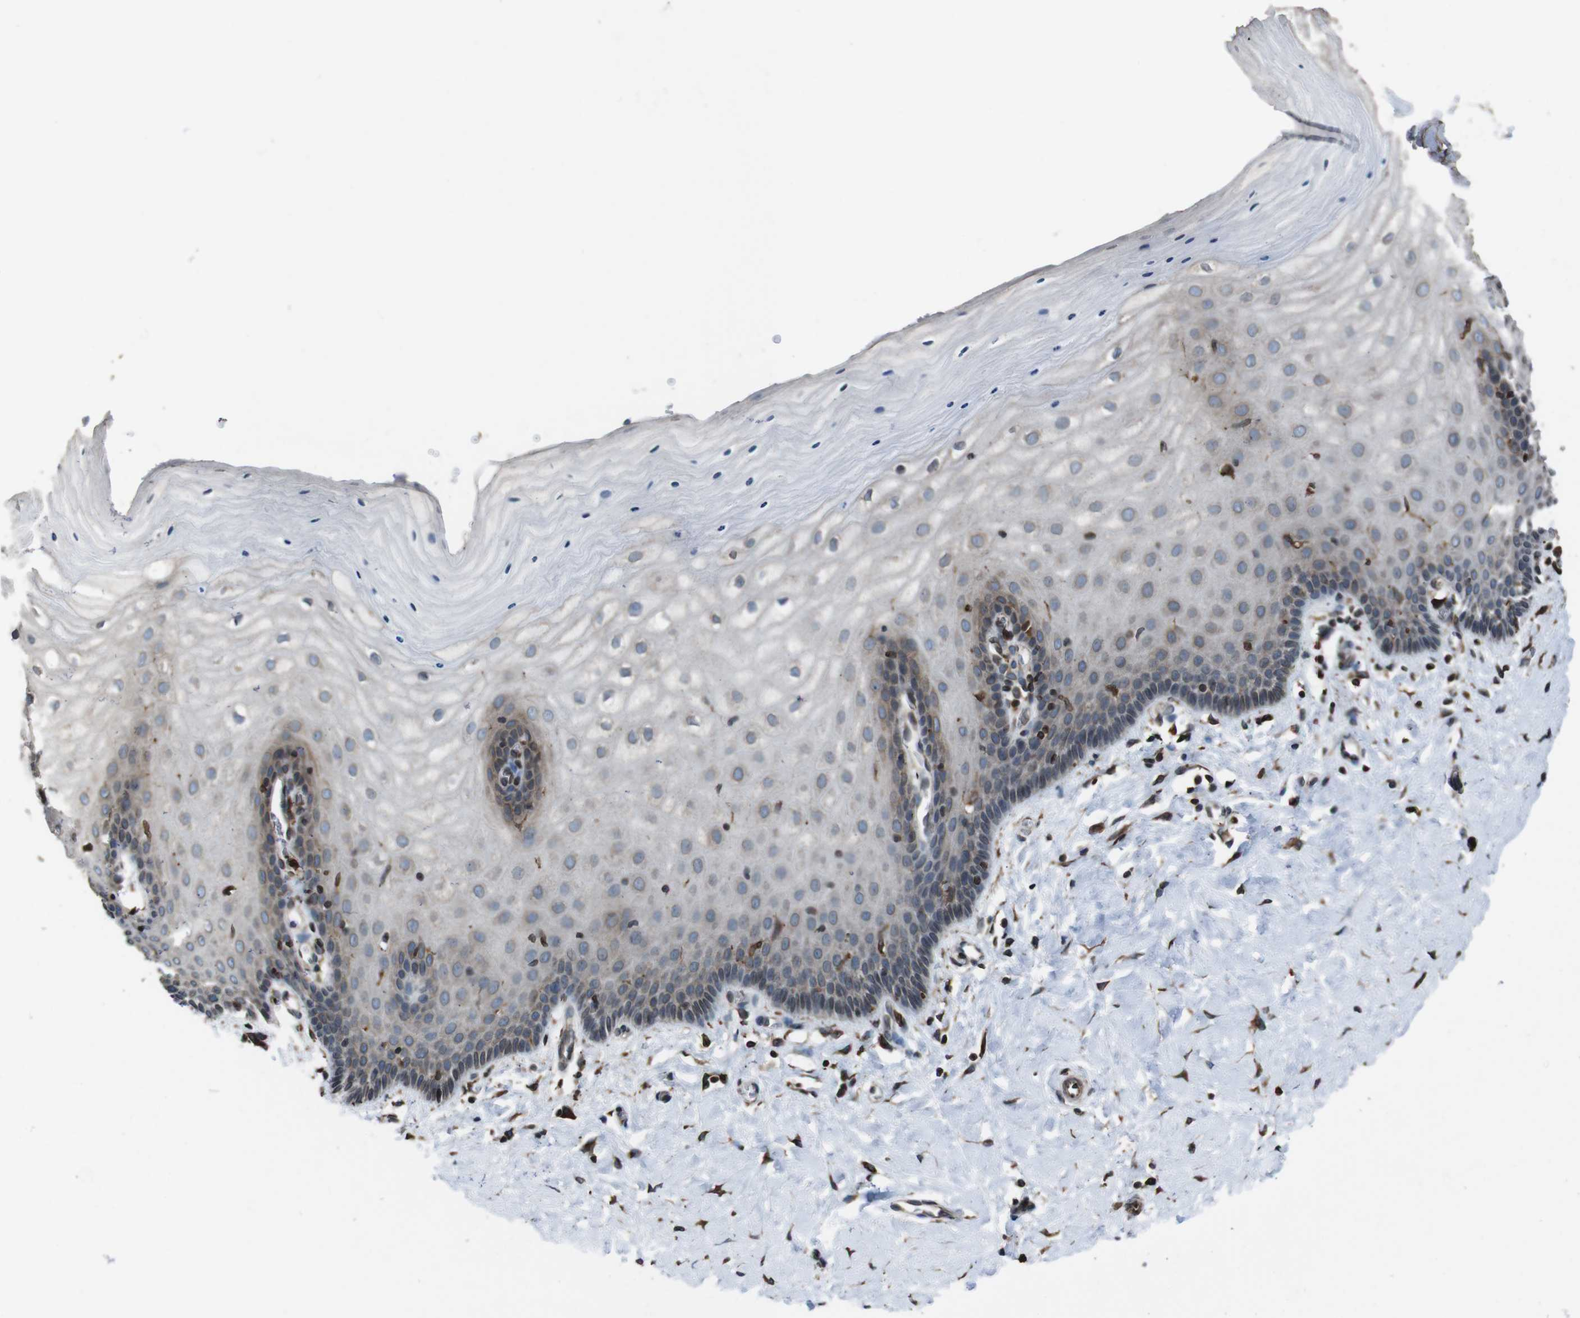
{"staining": {"intensity": "moderate", "quantity": ">75%", "location": "cytoplasmic/membranous"}, "tissue": "cervix", "cell_type": "Glandular cells", "image_type": "normal", "snomed": [{"axis": "morphology", "description": "Normal tissue, NOS"}, {"axis": "topography", "description": "Cervix"}], "caption": "A brown stain labels moderate cytoplasmic/membranous positivity of a protein in glandular cells of benign human cervix.", "gene": "APMAP", "patient": {"sex": "female", "age": 55}}